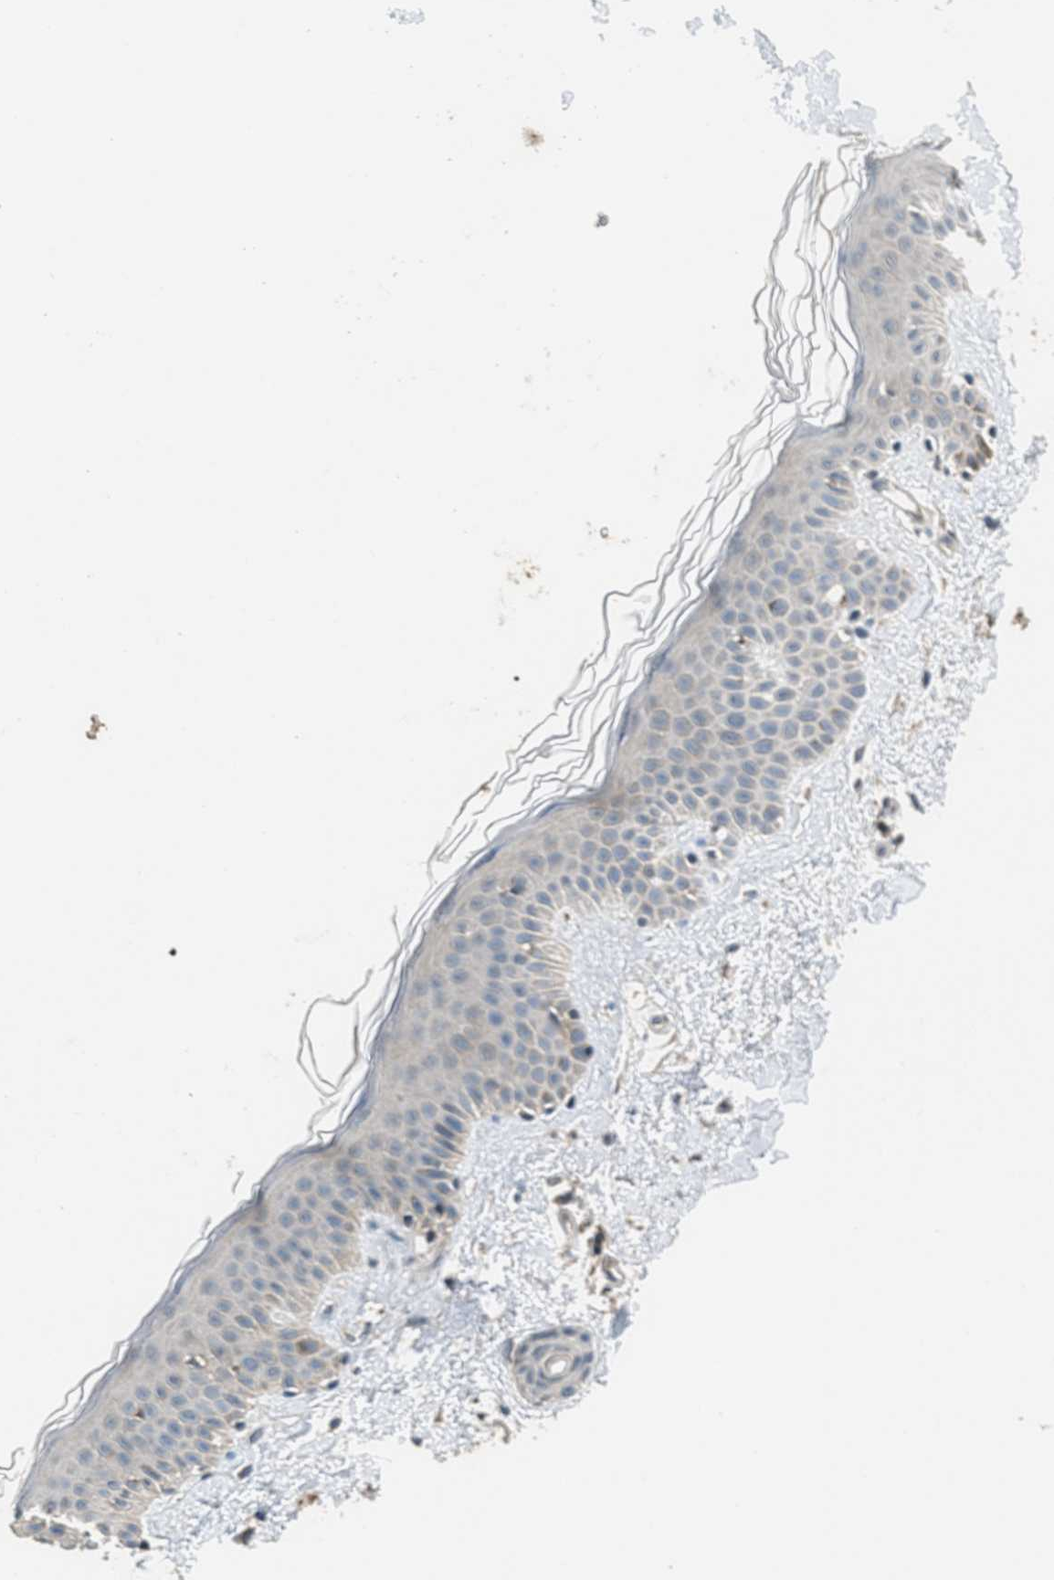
{"staining": {"intensity": "weak", "quantity": ">75%", "location": "cytoplasmic/membranous"}, "tissue": "skin", "cell_type": "Fibroblasts", "image_type": "normal", "snomed": [{"axis": "morphology", "description": "Normal tissue, NOS"}, {"axis": "topography", "description": "Skin"}], "caption": "Immunohistochemical staining of normal skin demonstrates weak cytoplasmic/membranous protein staining in about >75% of fibroblasts.", "gene": "NAT1", "patient": {"sex": "male", "age": 67}}